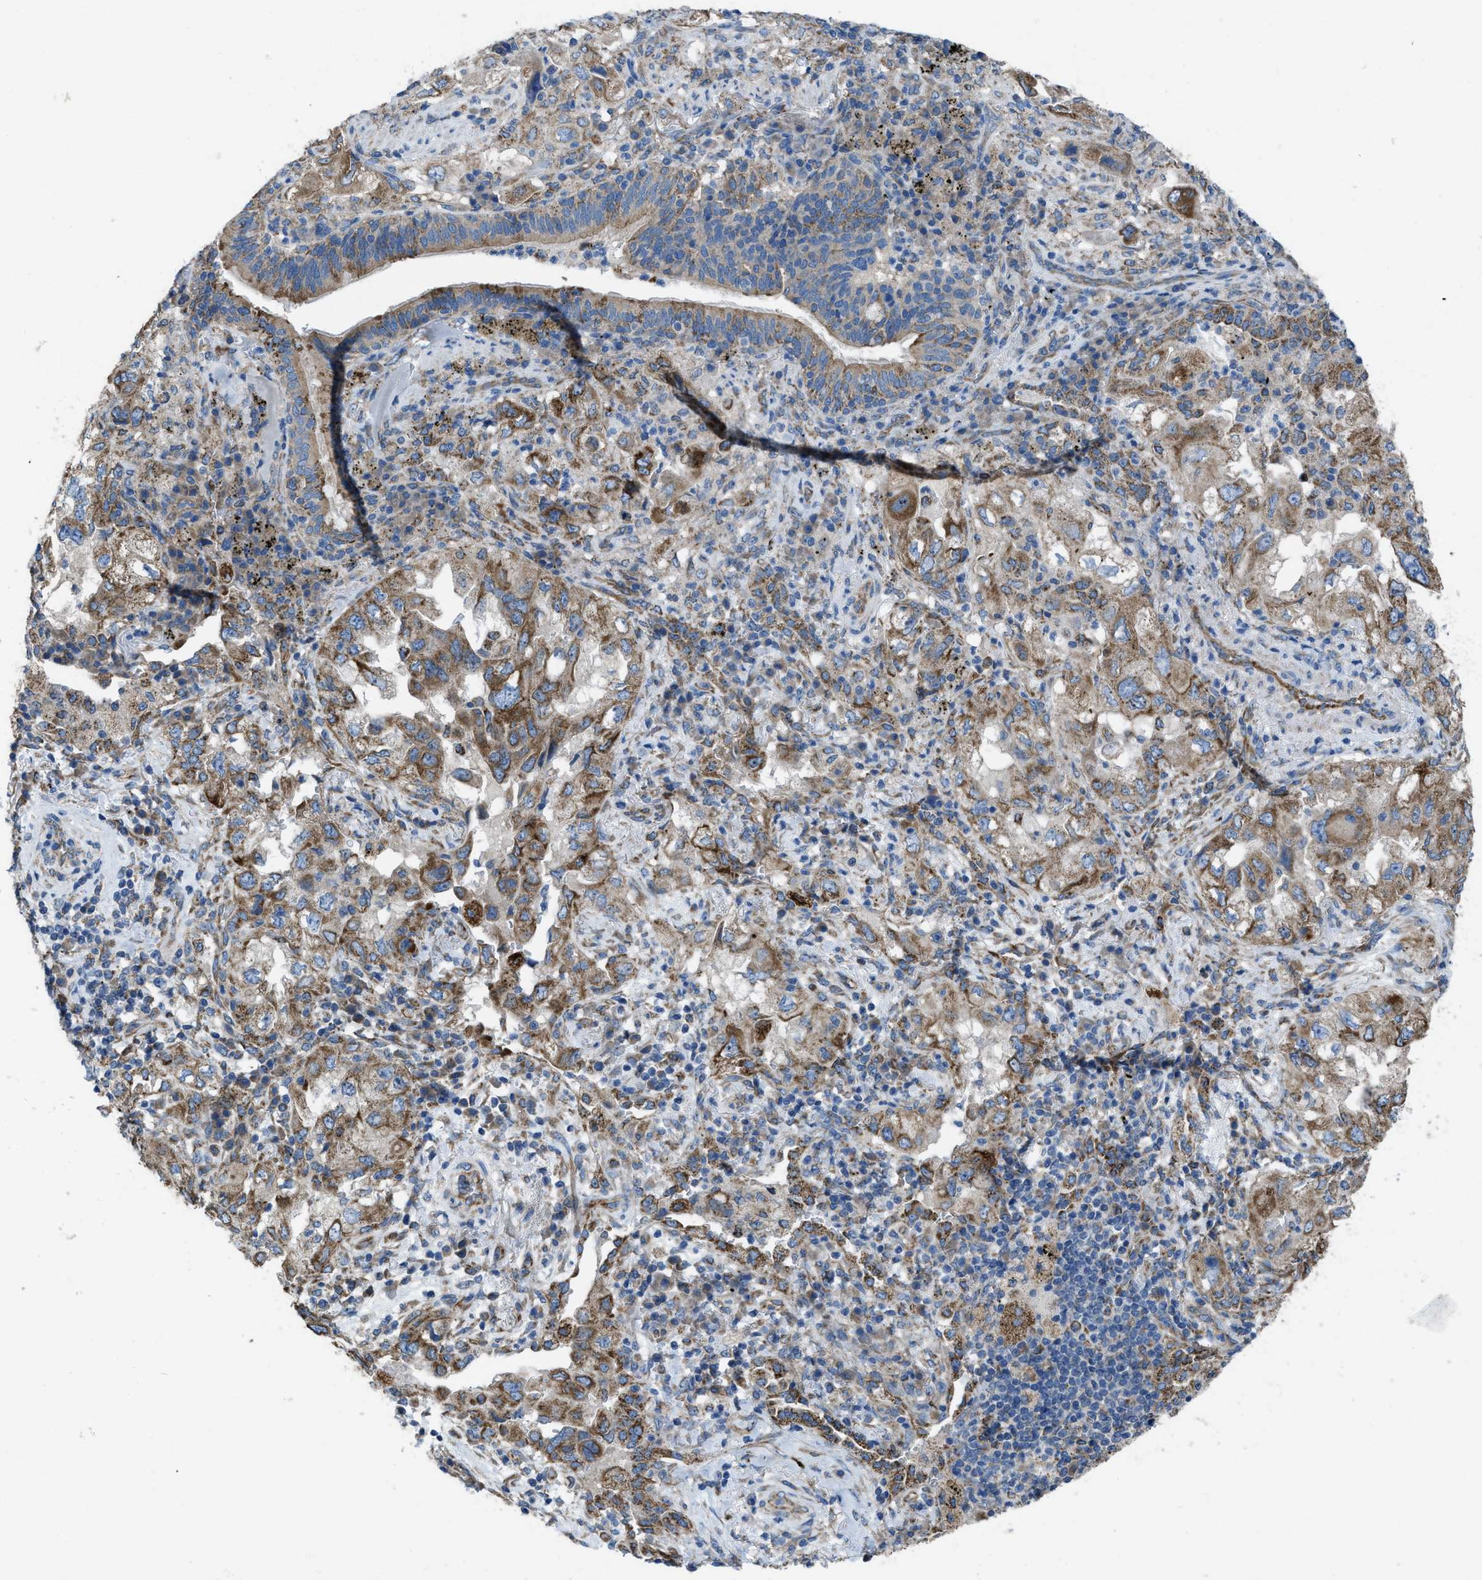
{"staining": {"intensity": "moderate", "quantity": ">75%", "location": "cytoplasmic/membranous"}, "tissue": "lung cancer", "cell_type": "Tumor cells", "image_type": "cancer", "snomed": [{"axis": "morphology", "description": "Adenocarcinoma, NOS"}, {"axis": "topography", "description": "Lung"}], "caption": "About >75% of tumor cells in adenocarcinoma (lung) display moderate cytoplasmic/membranous protein staining as visualized by brown immunohistochemical staining.", "gene": "DOLPP1", "patient": {"sex": "male", "age": 64}}